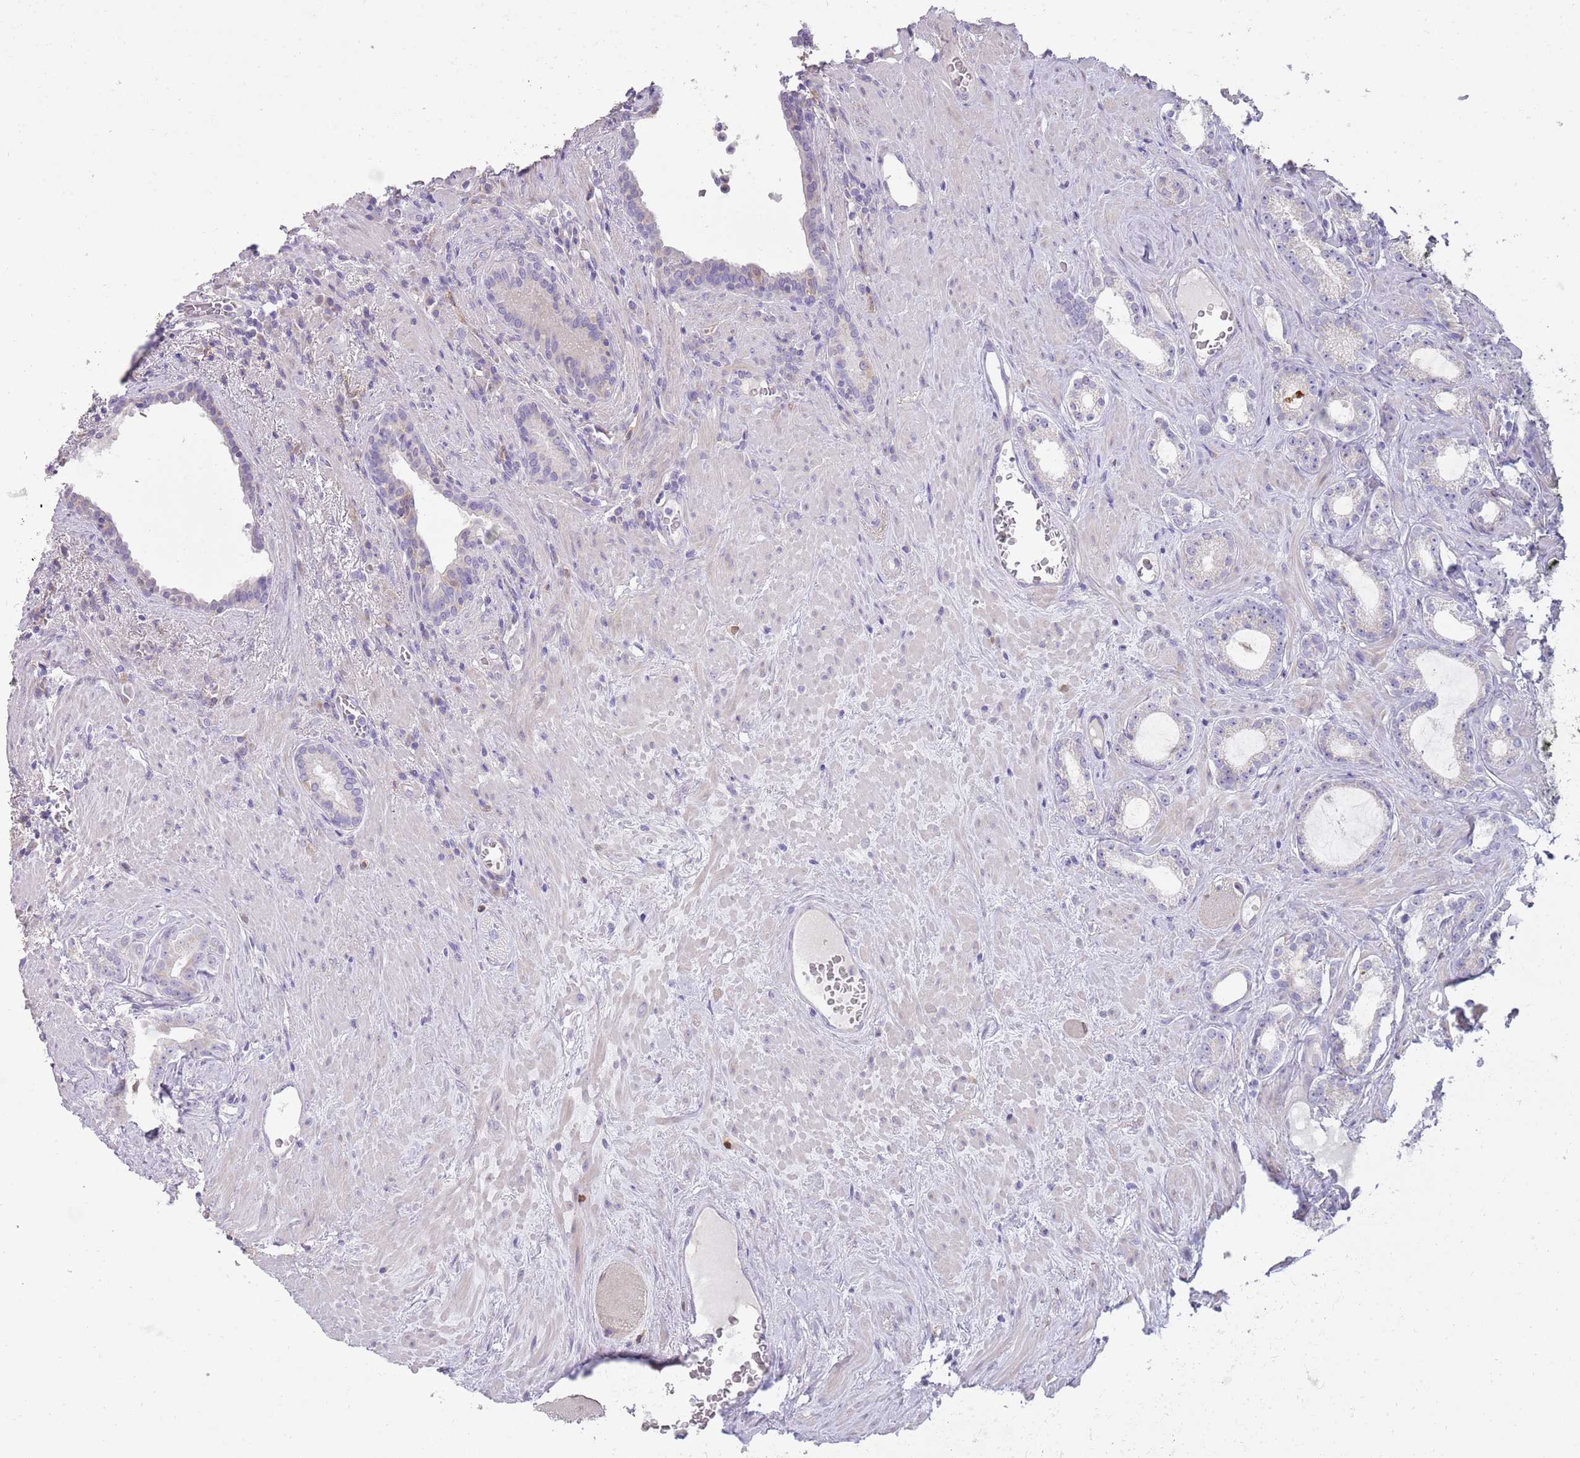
{"staining": {"intensity": "negative", "quantity": "none", "location": "none"}, "tissue": "prostate cancer", "cell_type": "Tumor cells", "image_type": "cancer", "snomed": [{"axis": "morphology", "description": "Adenocarcinoma, Low grade"}, {"axis": "topography", "description": "Prostate"}], "caption": "Prostate cancer stained for a protein using immunohistochemistry exhibits no staining tumor cells.", "gene": "DIPK1C", "patient": {"sex": "male", "age": 71}}